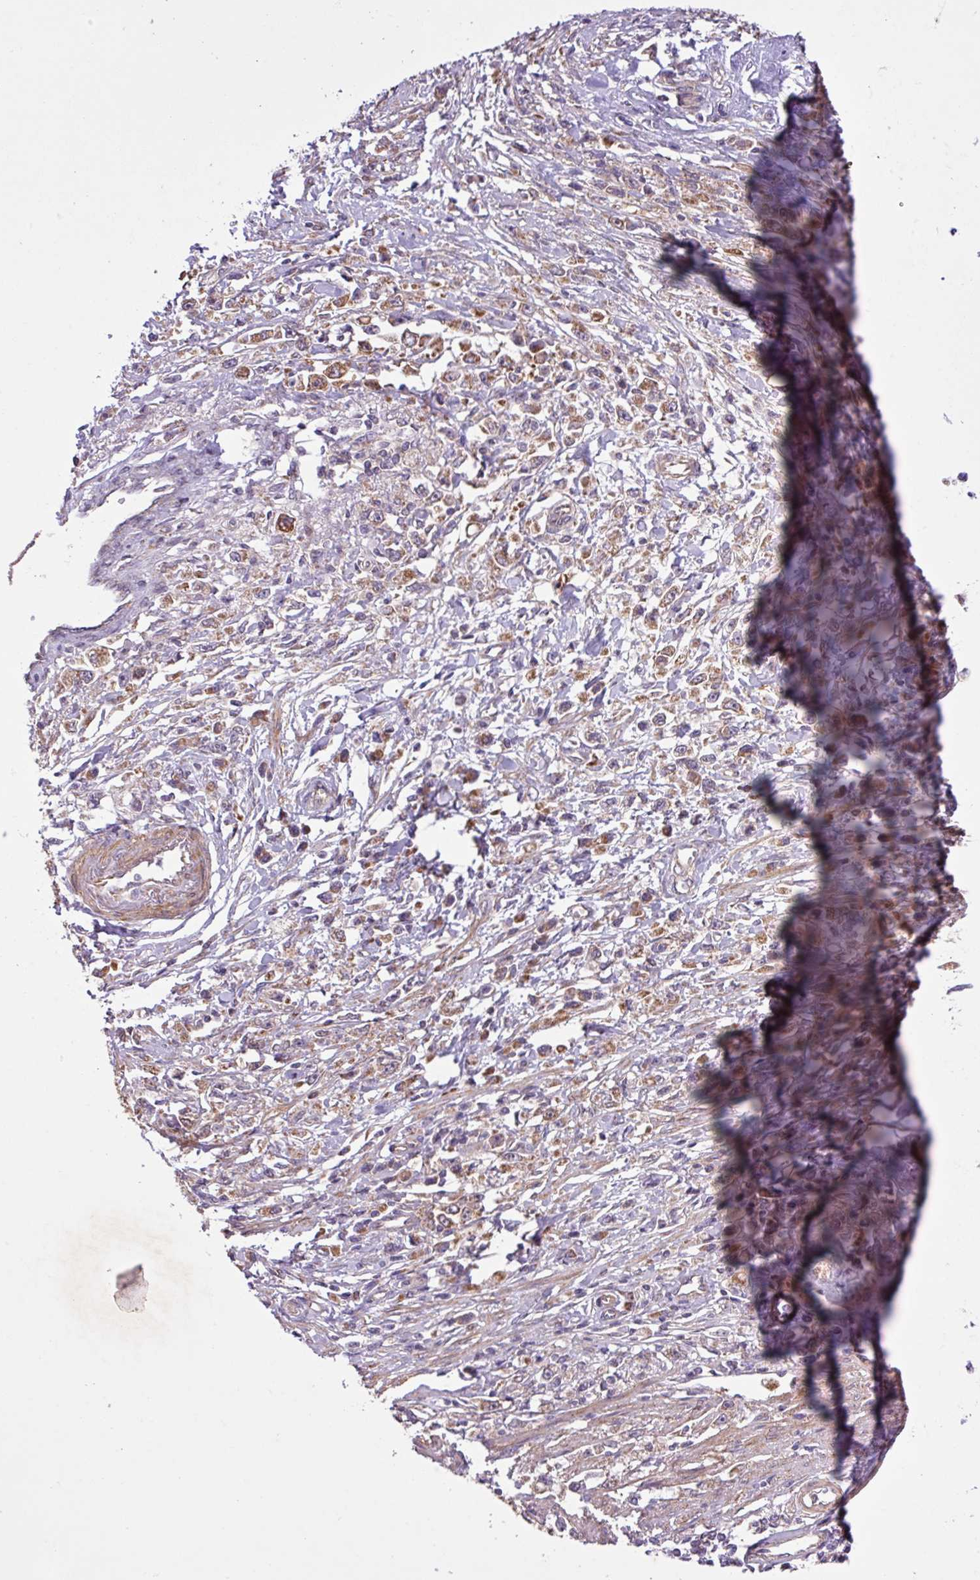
{"staining": {"intensity": "weak", "quantity": ">75%", "location": "cytoplasmic/membranous"}, "tissue": "stomach cancer", "cell_type": "Tumor cells", "image_type": "cancer", "snomed": [{"axis": "morphology", "description": "Adenocarcinoma, NOS"}, {"axis": "topography", "description": "Stomach"}], "caption": "Stomach cancer (adenocarcinoma) stained with a brown dye demonstrates weak cytoplasmic/membranous positive positivity in about >75% of tumor cells.", "gene": "TIMM10B", "patient": {"sex": "female", "age": 59}}